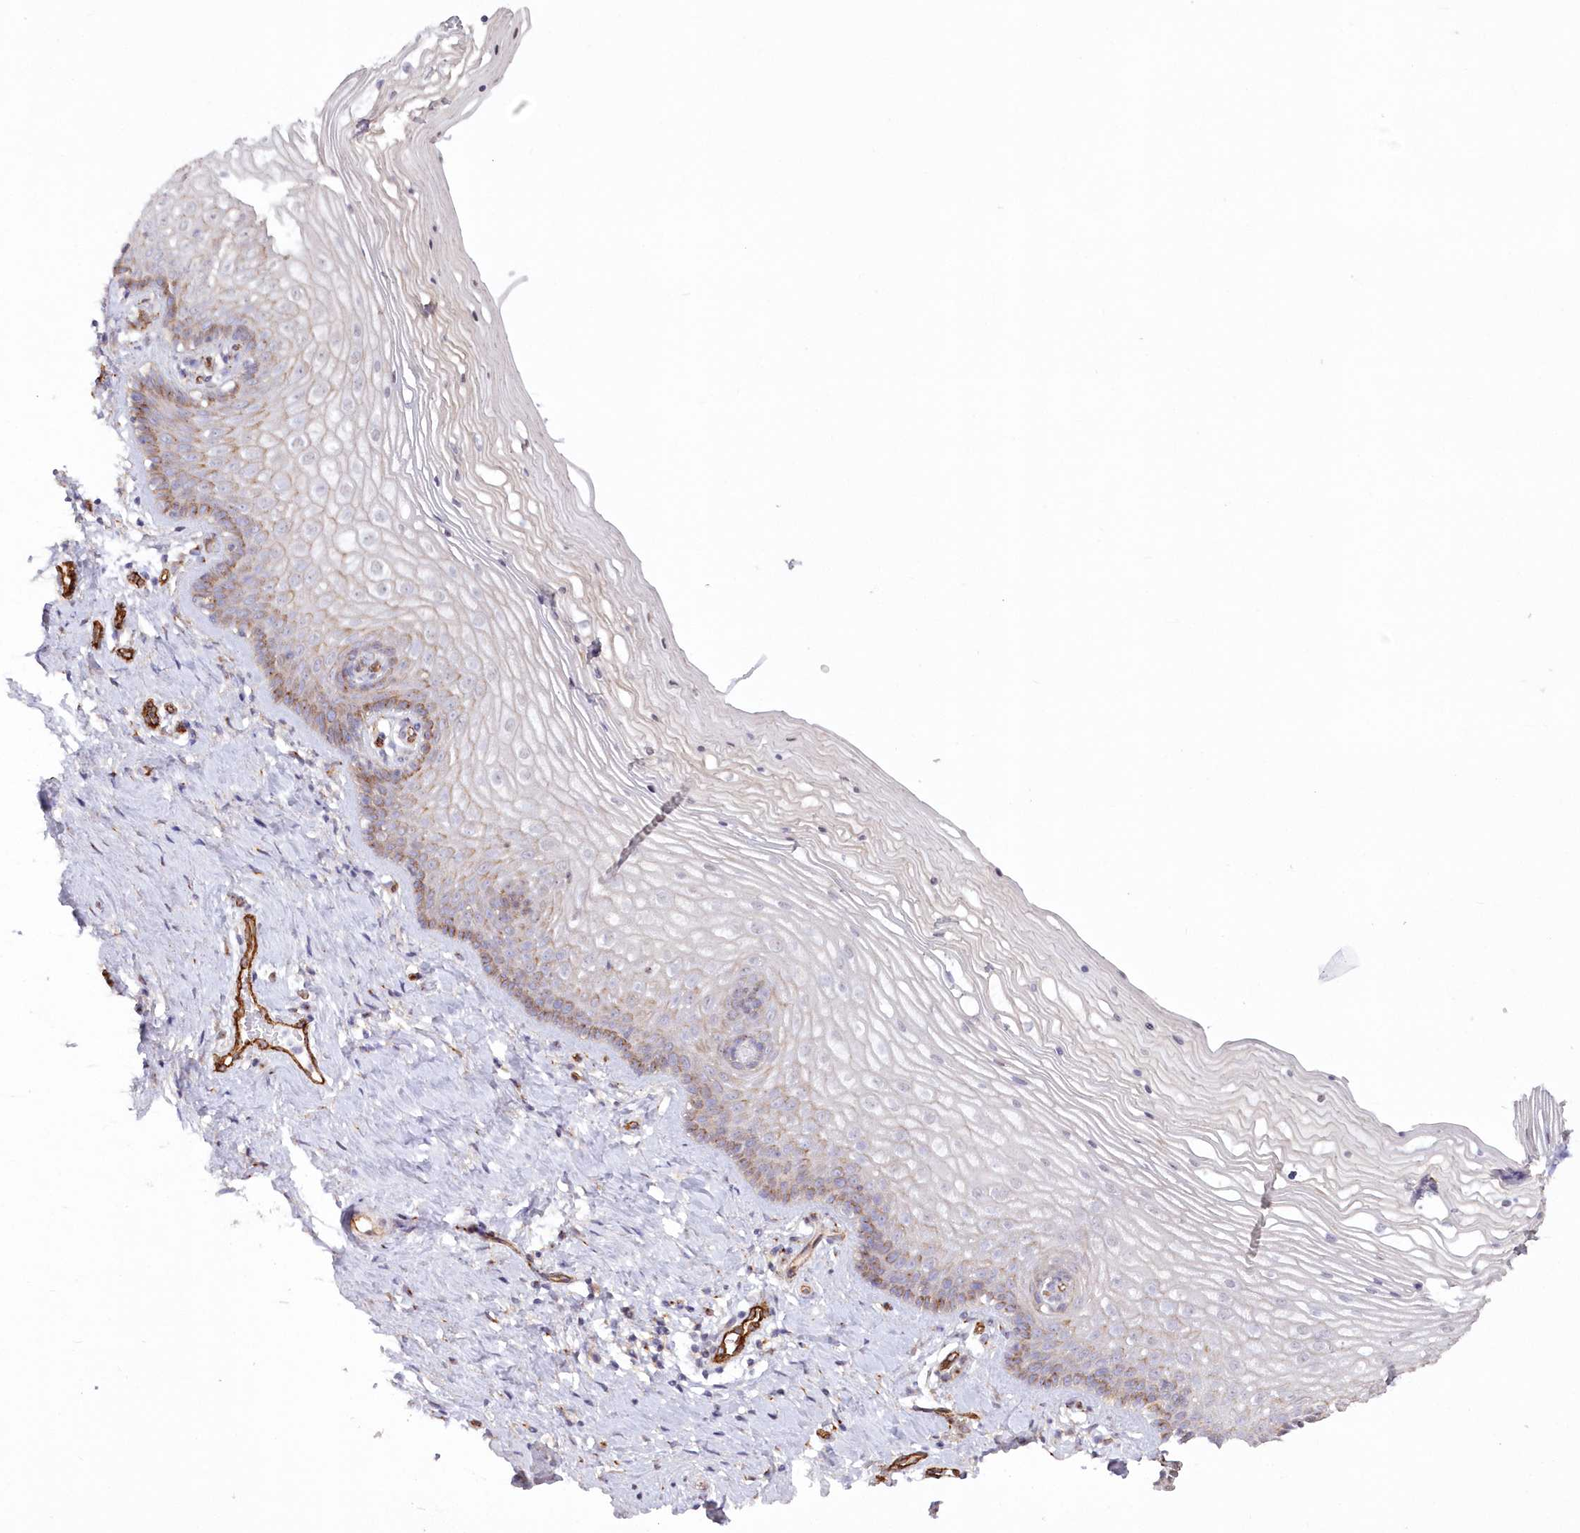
{"staining": {"intensity": "moderate", "quantity": "<25%", "location": "cytoplasmic/membranous"}, "tissue": "vagina", "cell_type": "Squamous epithelial cells", "image_type": "normal", "snomed": [{"axis": "morphology", "description": "Normal tissue, NOS"}, {"axis": "topography", "description": "Vagina"}], "caption": "This photomicrograph shows immunohistochemistry staining of normal vagina, with low moderate cytoplasmic/membranous expression in about <25% of squamous epithelial cells.", "gene": "RAB11FIP5", "patient": {"sex": "female", "age": 46}}